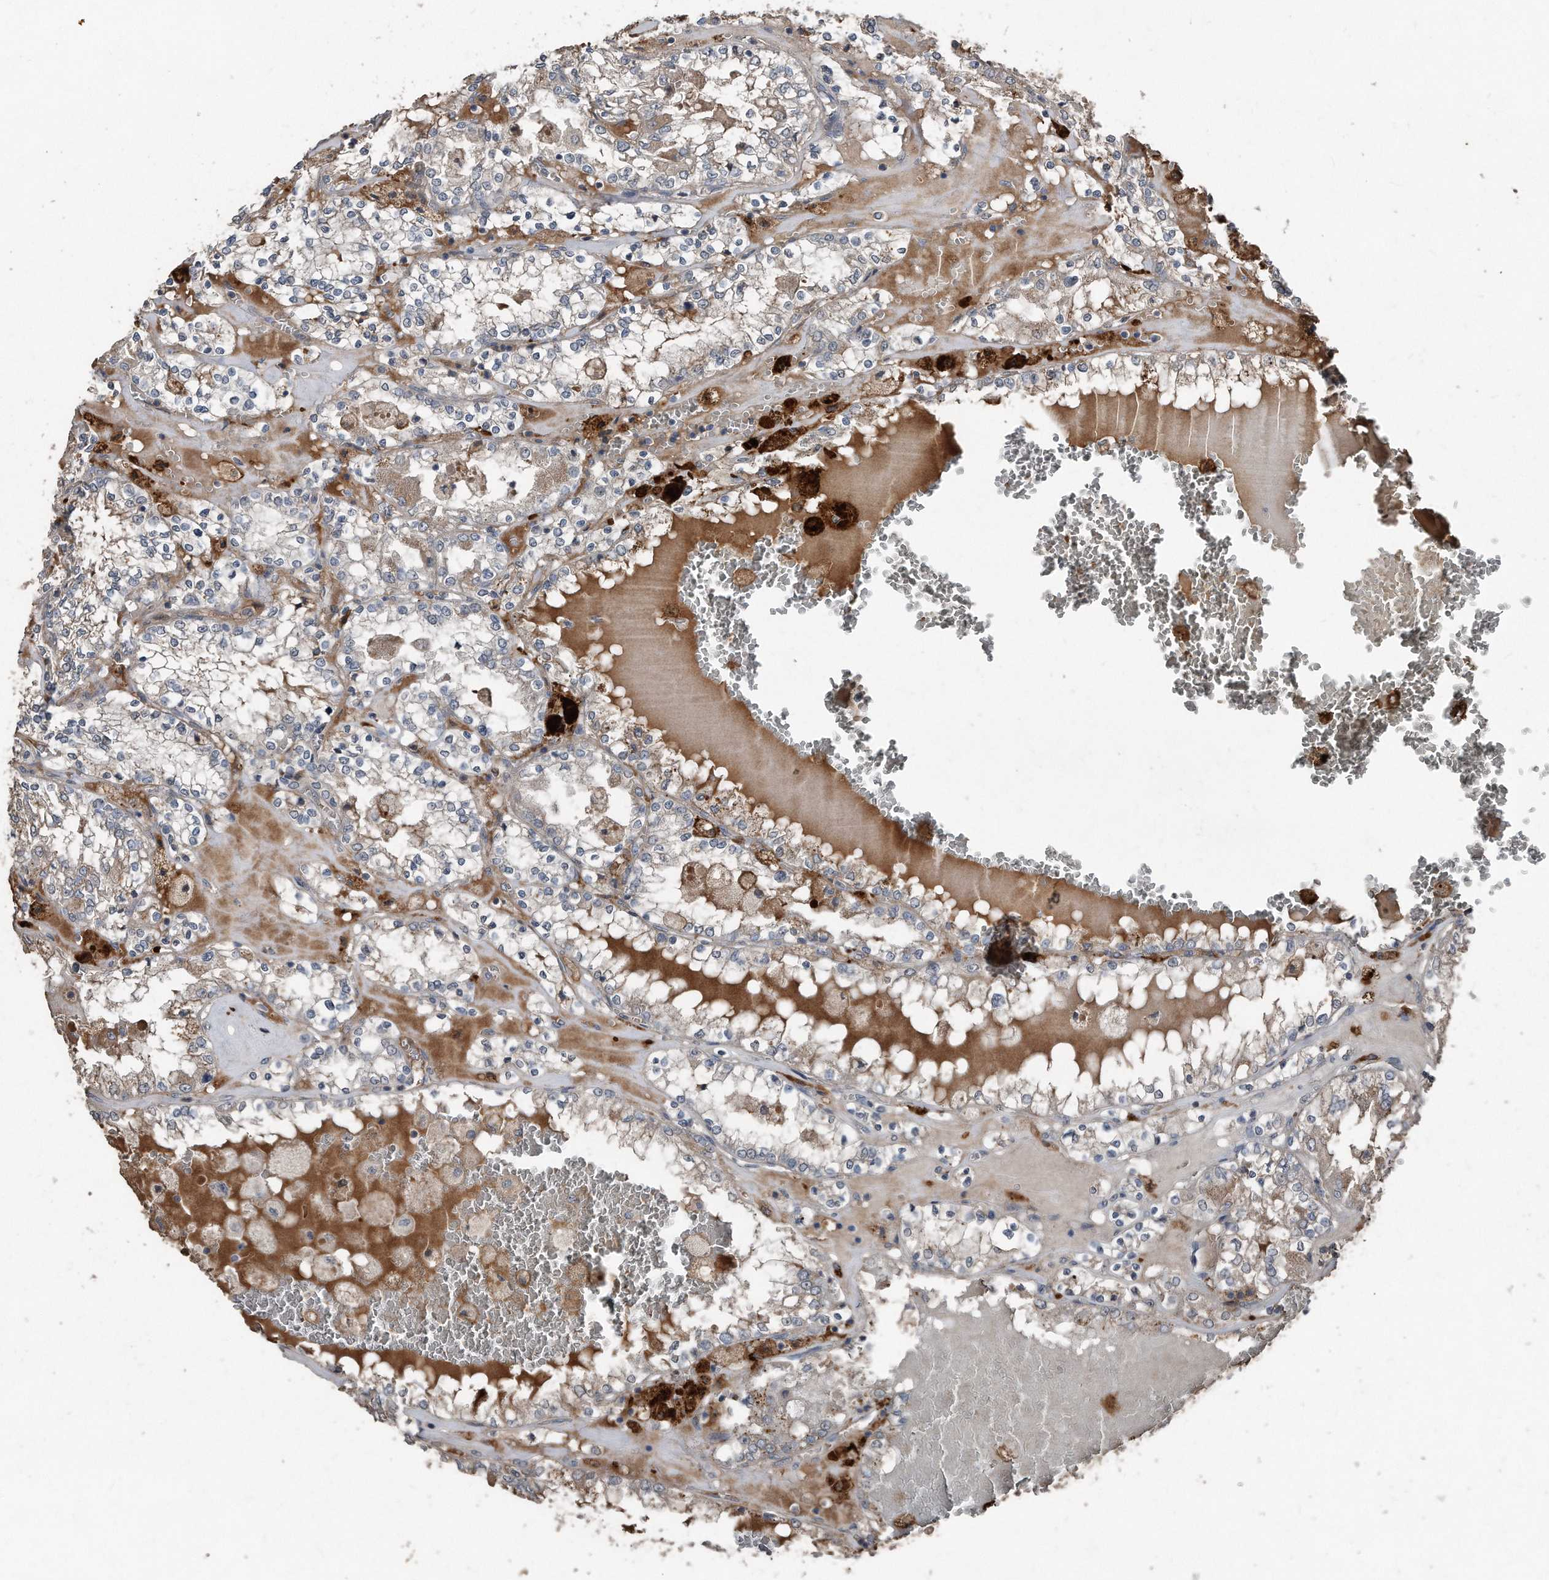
{"staining": {"intensity": "weak", "quantity": "<25%", "location": "cytoplasmic/membranous"}, "tissue": "renal cancer", "cell_type": "Tumor cells", "image_type": "cancer", "snomed": [{"axis": "morphology", "description": "Adenocarcinoma, NOS"}, {"axis": "topography", "description": "Kidney"}], "caption": "Immunohistochemistry (IHC) micrograph of renal cancer (adenocarcinoma) stained for a protein (brown), which displays no expression in tumor cells. Nuclei are stained in blue.", "gene": "ANKRD10", "patient": {"sex": "female", "age": 56}}